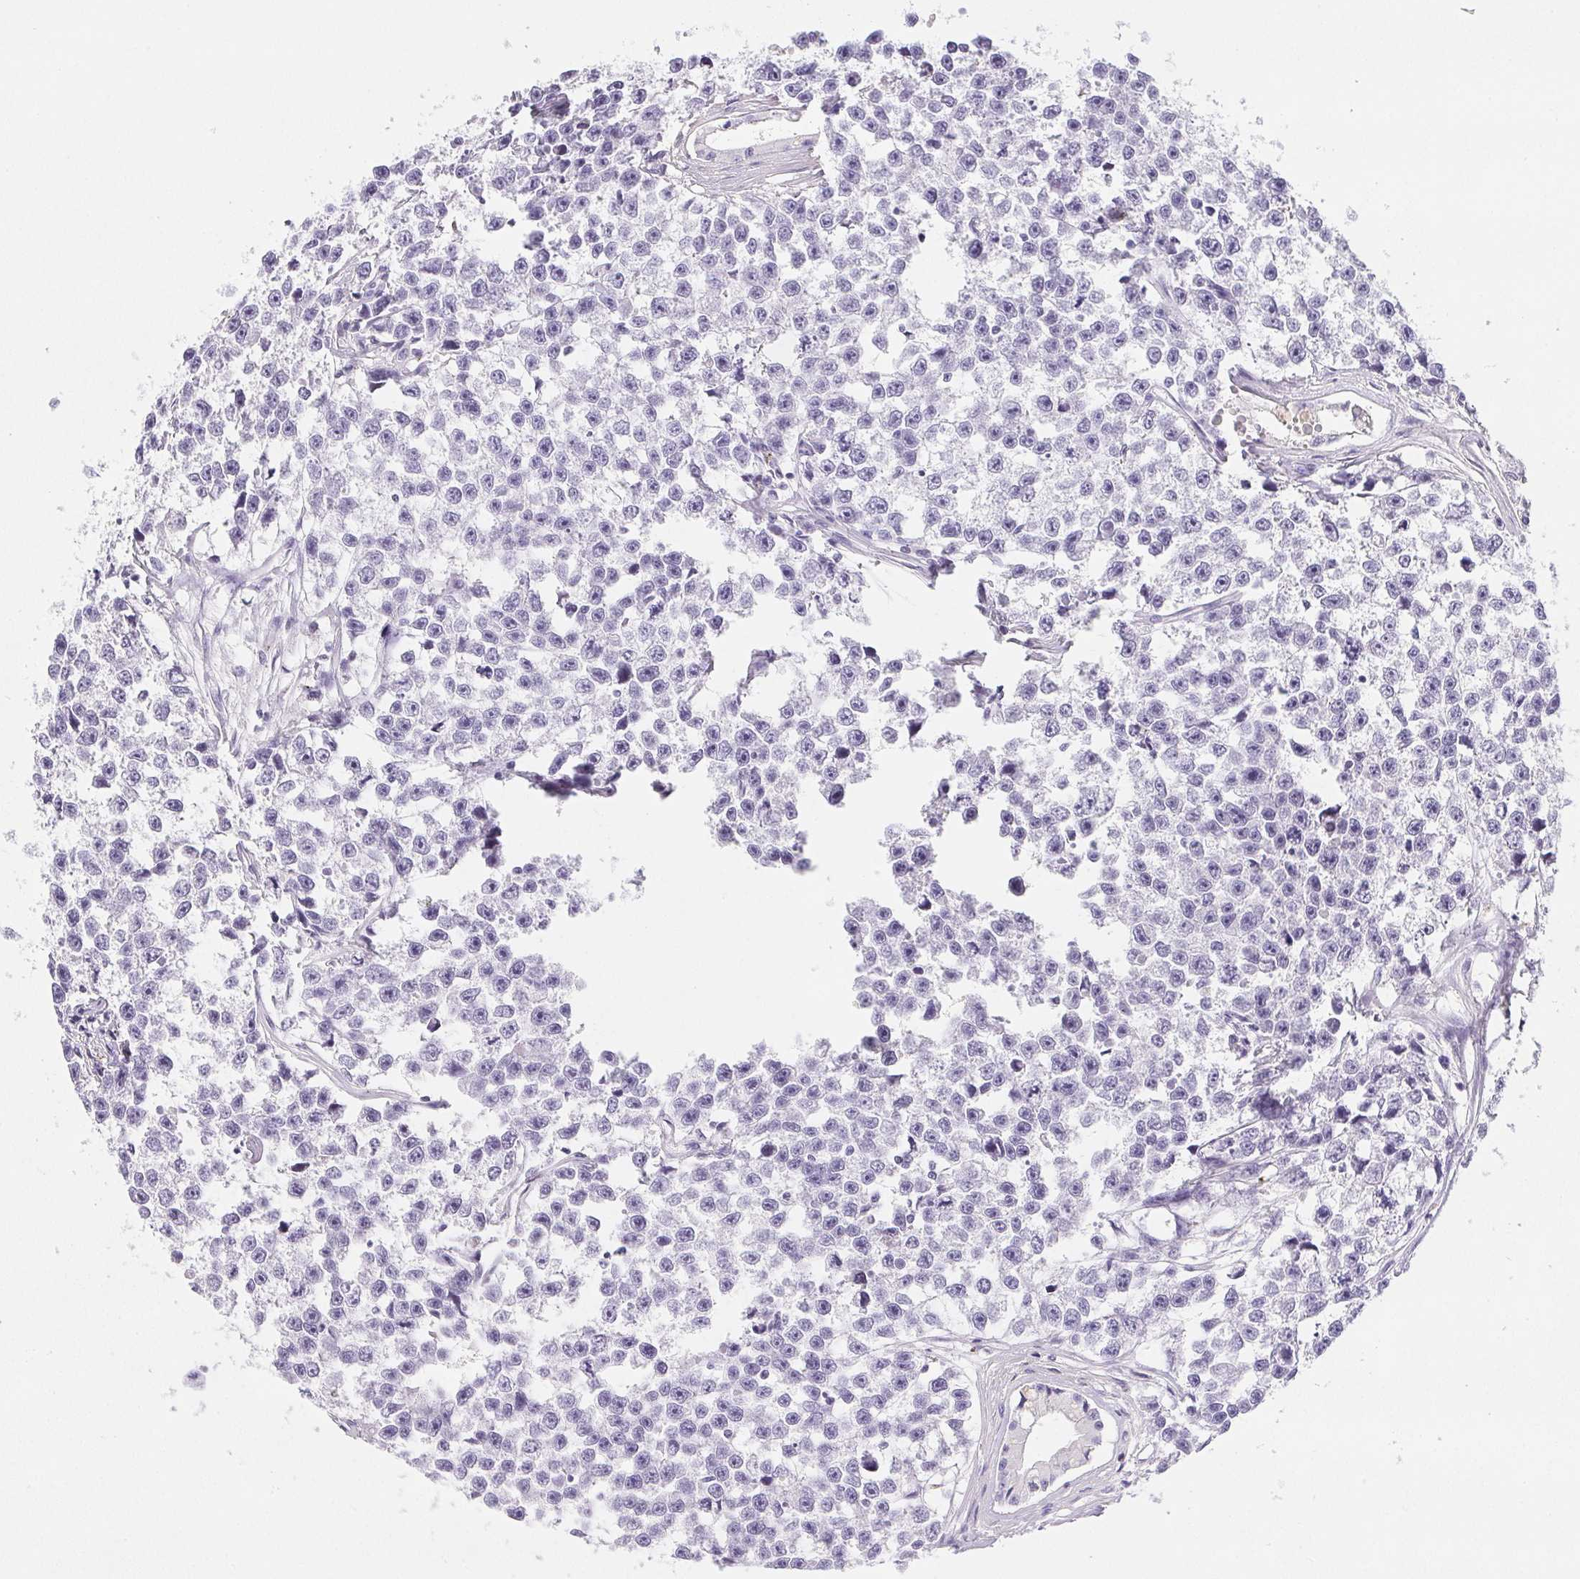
{"staining": {"intensity": "negative", "quantity": "none", "location": "none"}, "tissue": "testis cancer", "cell_type": "Tumor cells", "image_type": "cancer", "snomed": [{"axis": "morphology", "description": "Seminoma, NOS"}, {"axis": "topography", "description": "Testis"}], "caption": "Immunohistochemistry of human testis seminoma shows no positivity in tumor cells.", "gene": "BEND2", "patient": {"sex": "male", "age": 26}}